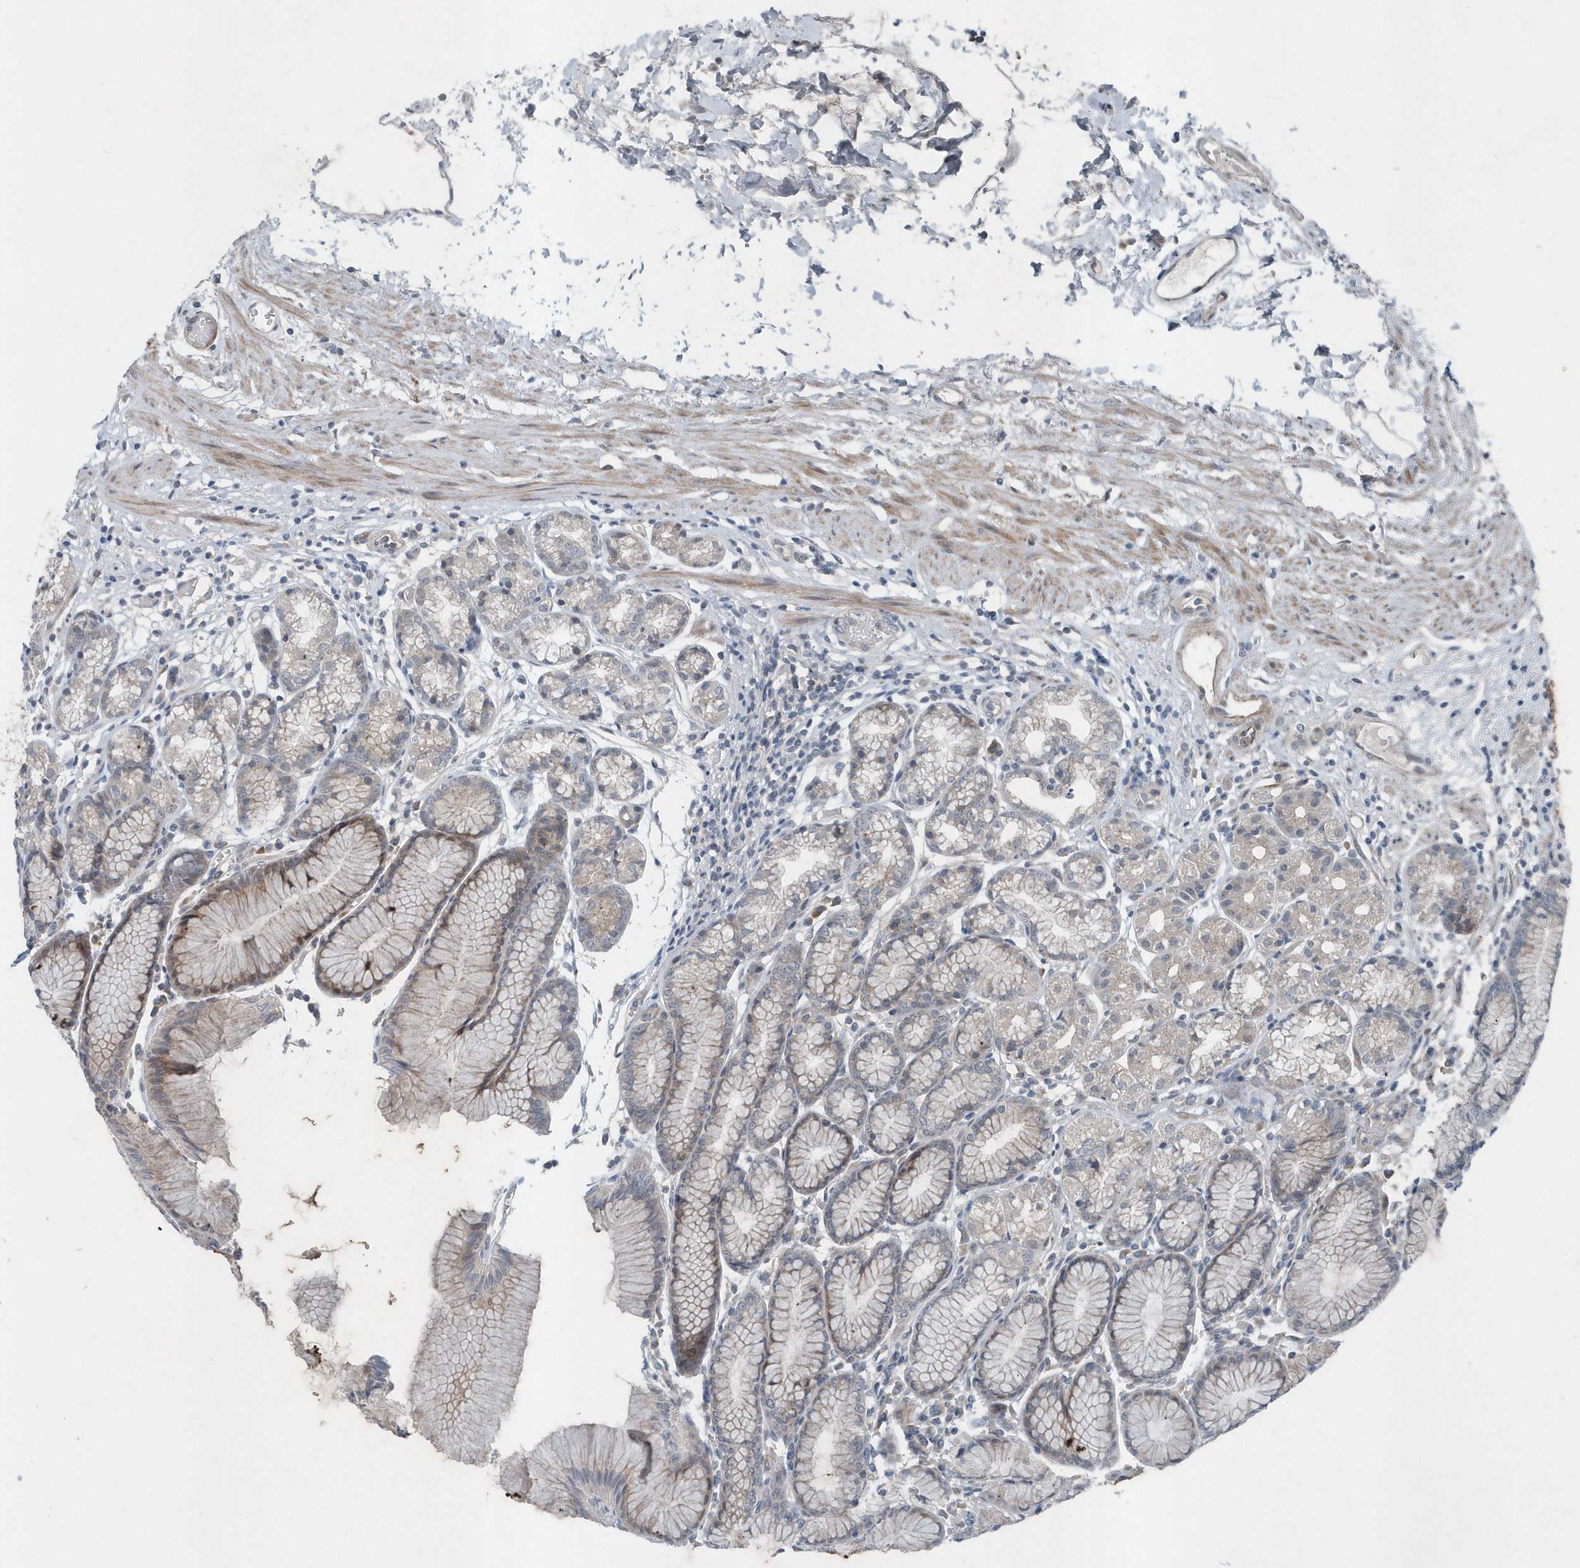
{"staining": {"intensity": "moderate", "quantity": "<25%", "location": "cytoplasmic/membranous"}, "tissue": "stomach", "cell_type": "Glandular cells", "image_type": "normal", "snomed": [{"axis": "morphology", "description": "Normal tissue, NOS"}, {"axis": "topography", "description": "Stomach"}], "caption": "The histopathology image exhibits immunohistochemical staining of benign stomach. There is moderate cytoplasmic/membranous staining is identified in approximately <25% of glandular cells.", "gene": "MCC", "patient": {"sex": "female", "age": 57}}